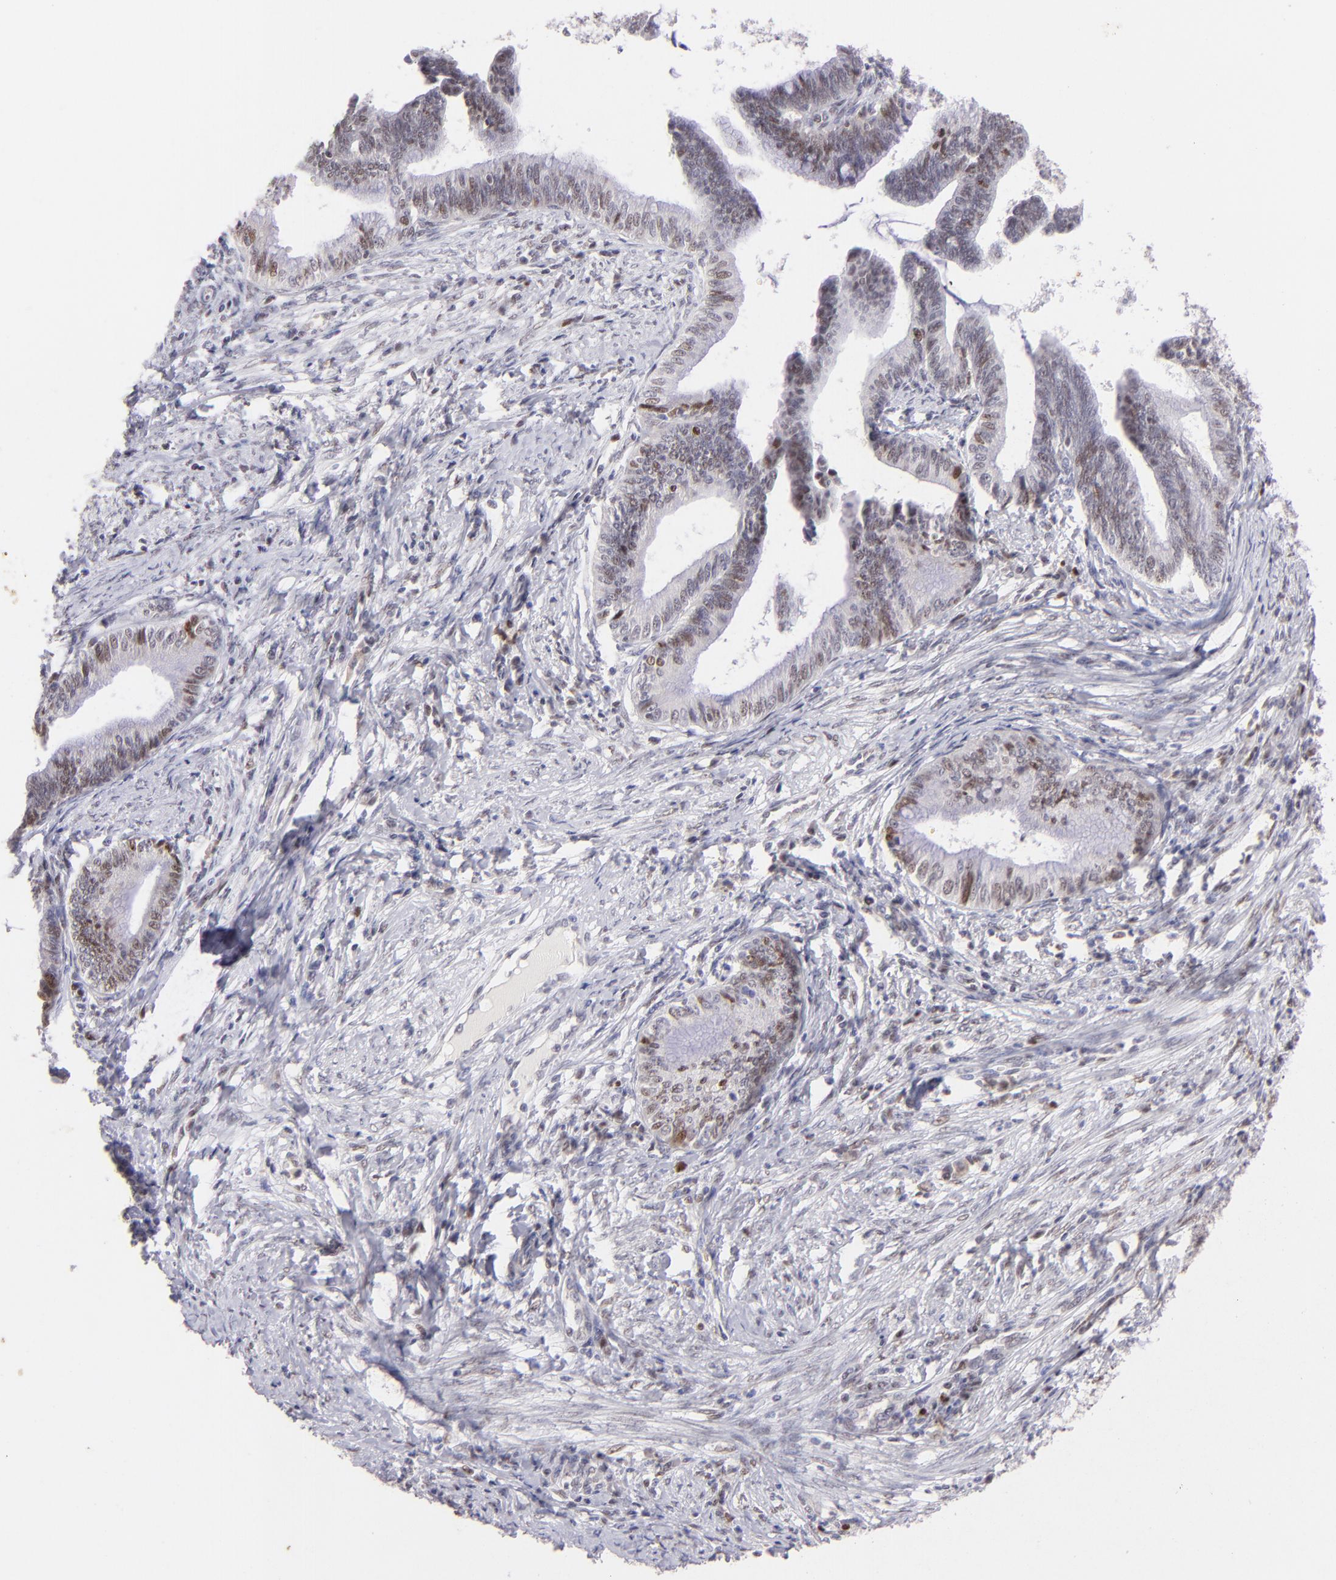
{"staining": {"intensity": "weak", "quantity": "25%-75%", "location": "nuclear"}, "tissue": "cervical cancer", "cell_type": "Tumor cells", "image_type": "cancer", "snomed": [{"axis": "morphology", "description": "Adenocarcinoma, NOS"}, {"axis": "topography", "description": "Cervix"}], "caption": "A brown stain highlights weak nuclear staining of a protein in cervical adenocarcinoma tumor cells. Nuclei are stained in blue.", "gene": "POU2F1", "patient": {"sex": "female", "age": 36}}